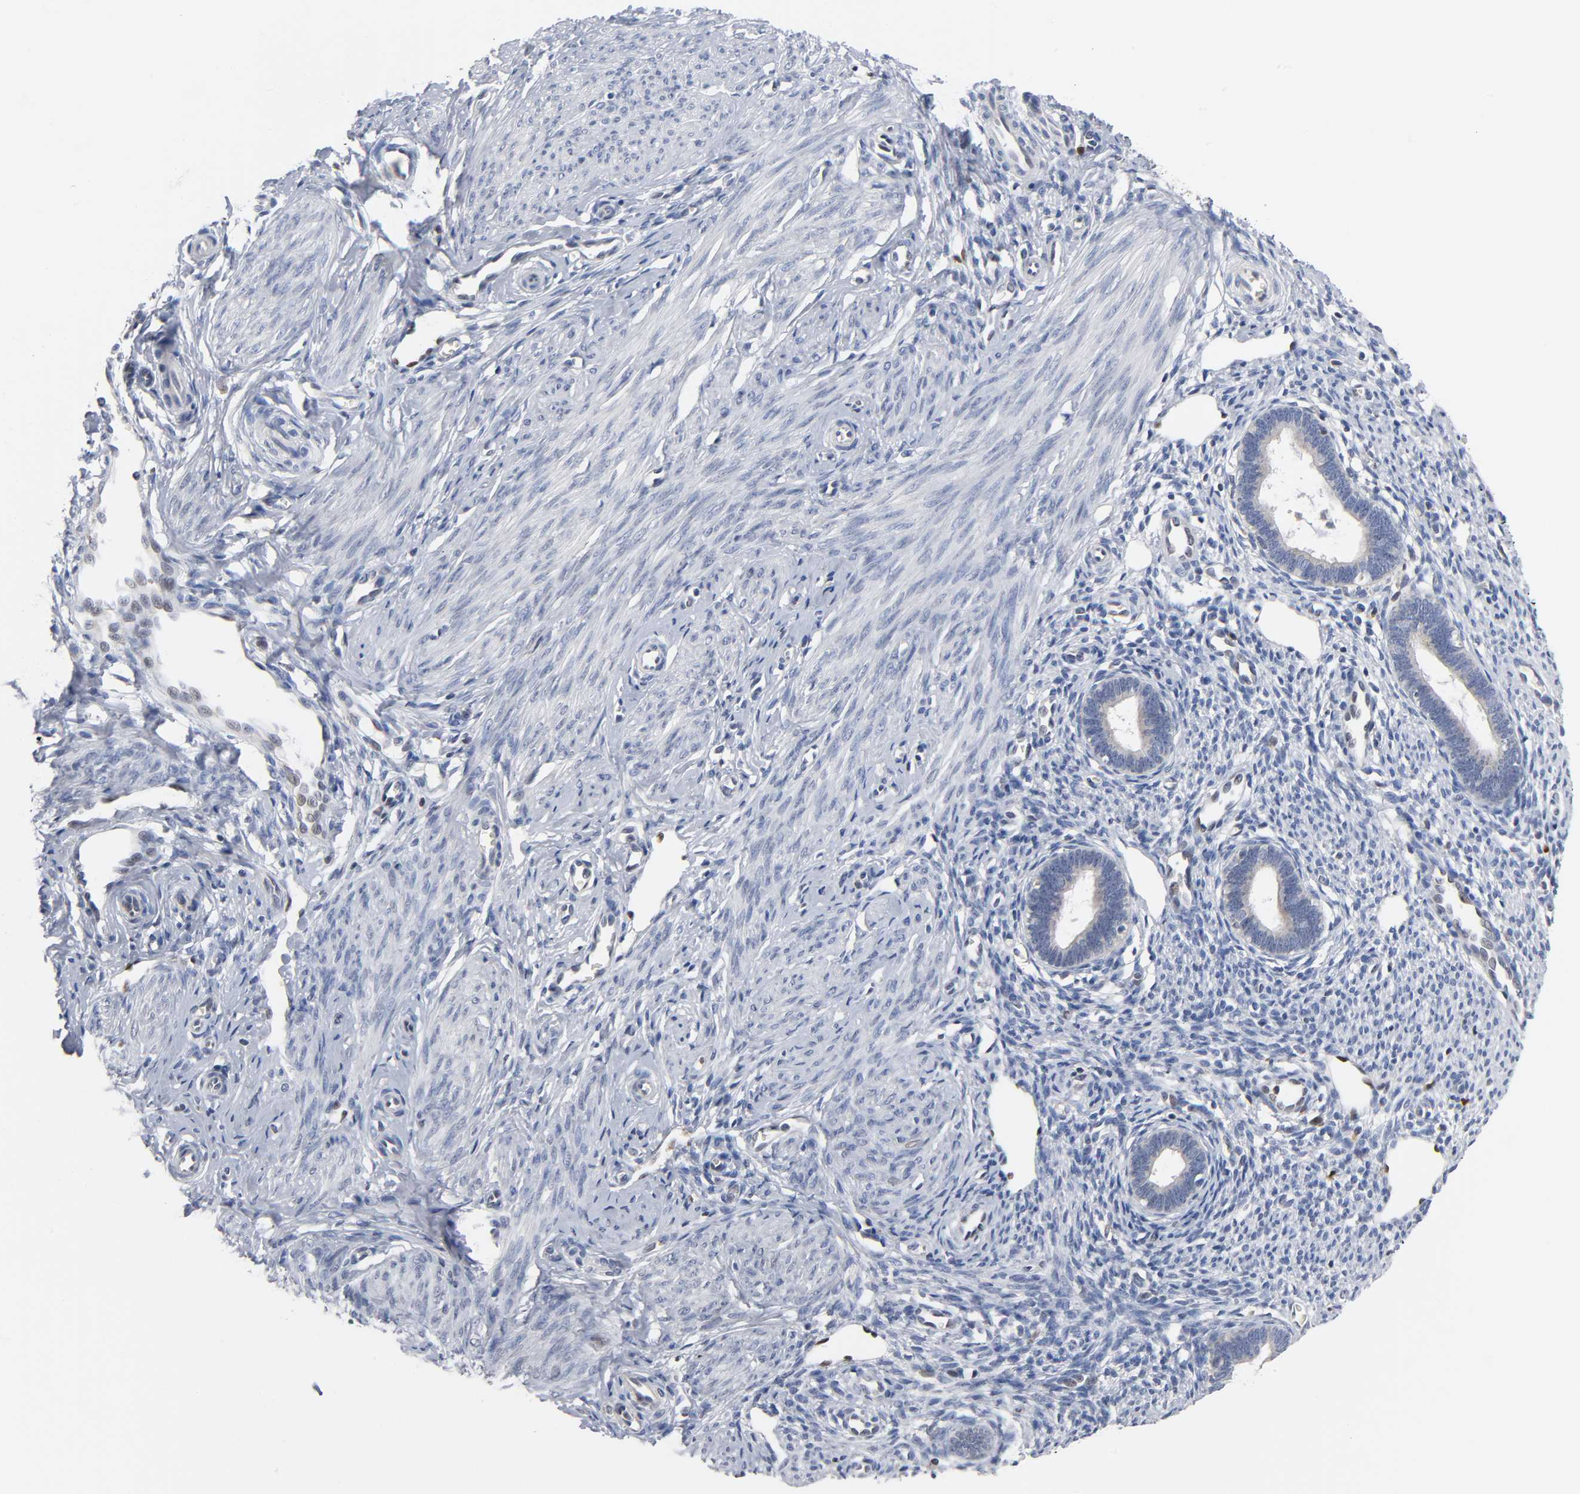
{"staining": {"intensity": "strong", "quantity": "<25%", "location": "nuclear"}, "tissue": "endometrium", "cell_type": "Cells in endometrial stroma", "image_type": "normal", "snomed": [{"axis": "morphology", "description": "Normal tissue, NOS"}, {"axis": "topography", "description": "Endometrium"}], "caption": "Immunohistochemical staining of normal human endometrium demonstrates <25% levels of strong nuclear protein positivity in approximately <25% of cells in endometrial stroma.", "gene": "NFATC1", "patient": {"sex": "female", "age": 27}}